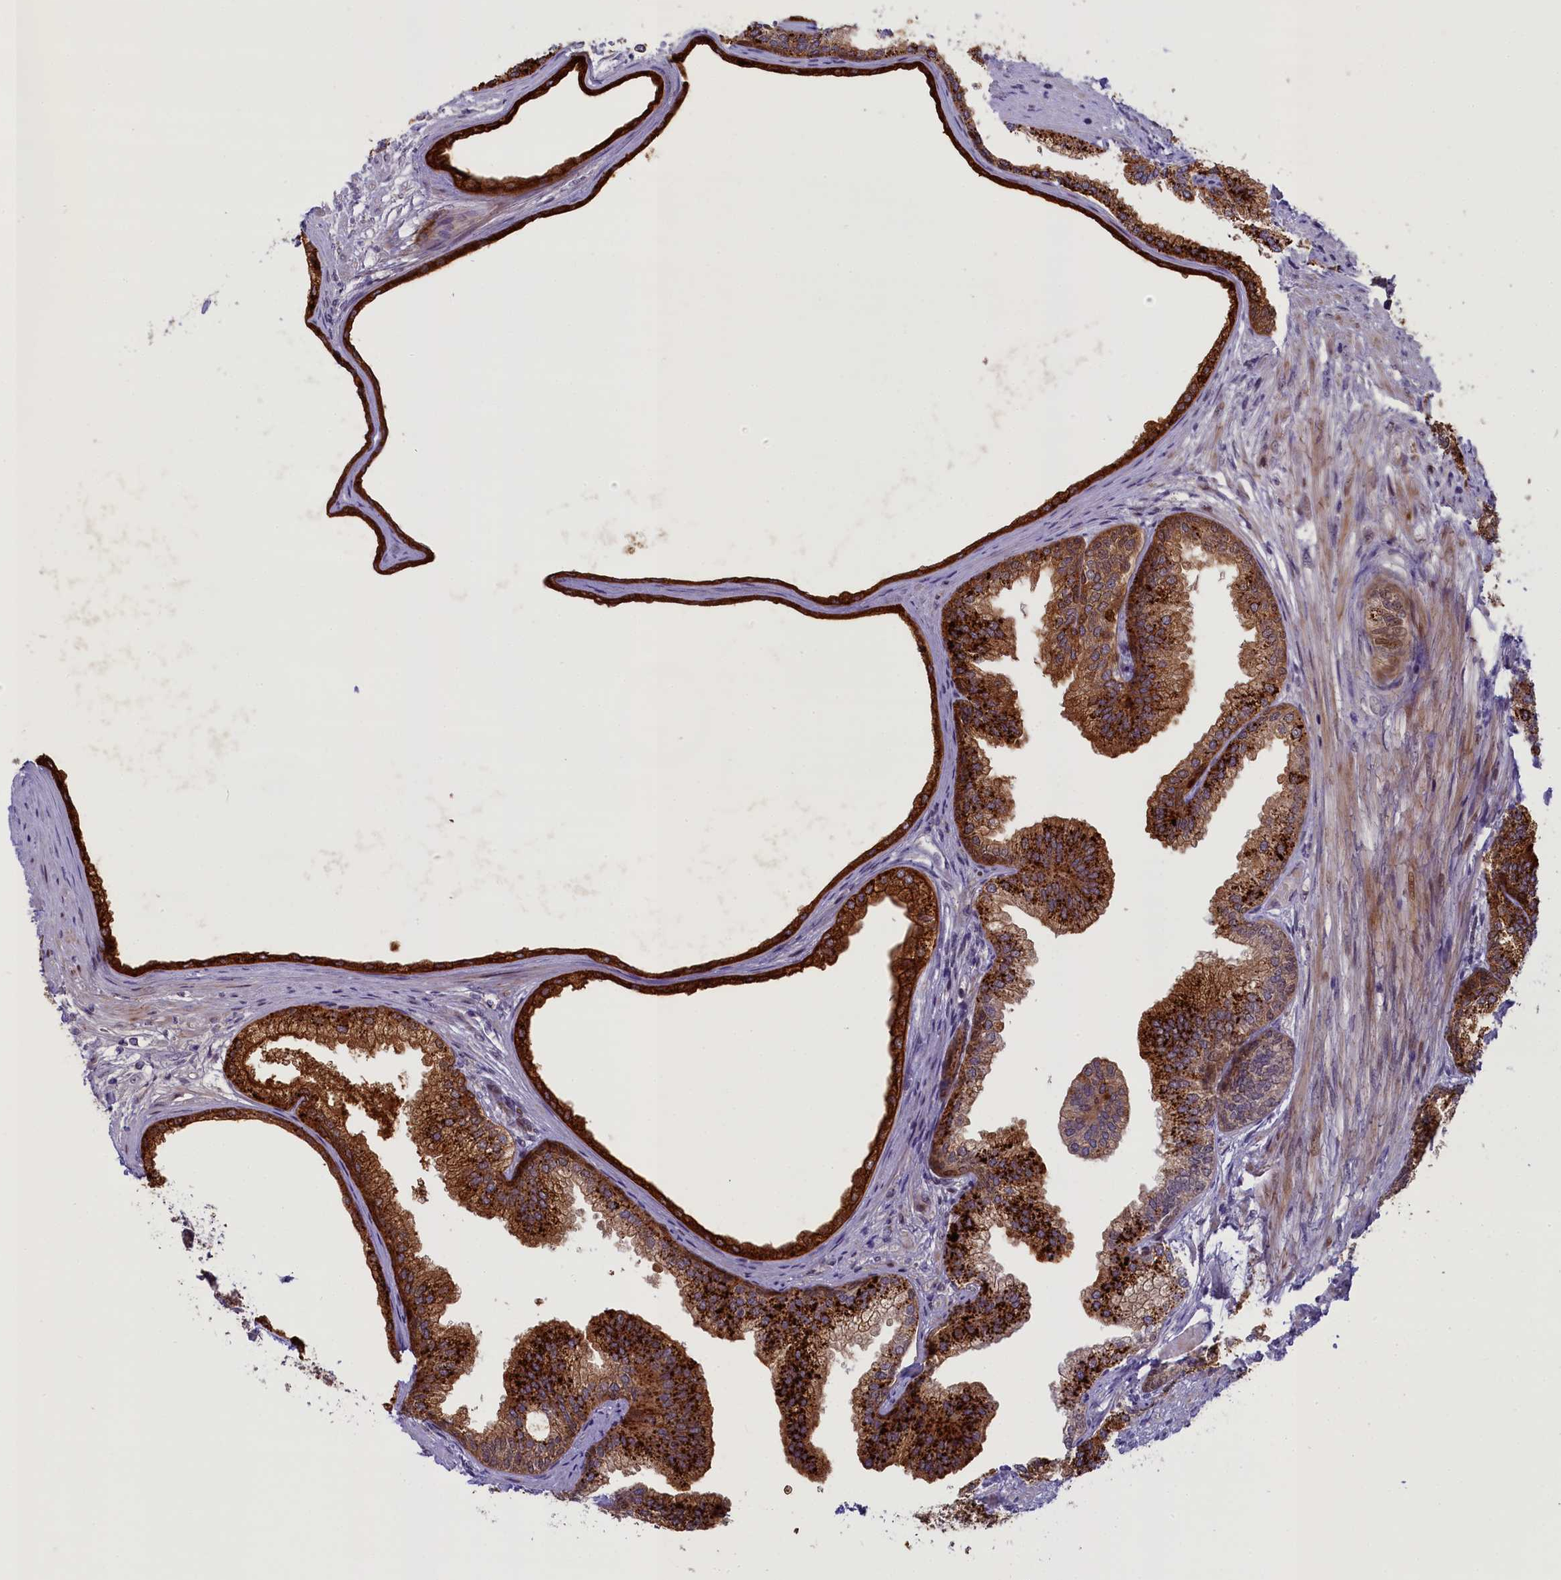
{"staining": {"intensity": "strong", "quantity": "25%-75%", "location": "cytoplasmic/membranous"}, "tissue": "prostate", "cell_type": "Glandular cells", "image_type": "normal", "snomed": [{"axis": "morphology", "description": "Normal tissue, NOS"}, {"axis": "topography", "description": "Prostate"}], "caption": "High-magnification brightfield microscopy of normal prostate stained with DAB (3,3'-diaminobenzidine) (brown) and counterstained with hematoxylin (blue). glandular cells exhibit strong cytoplasmic/membranous expression is identified in approximately25%-75% of cells.", "gene": "CCL23", "patient": {"sex": "male", "age": 76}}